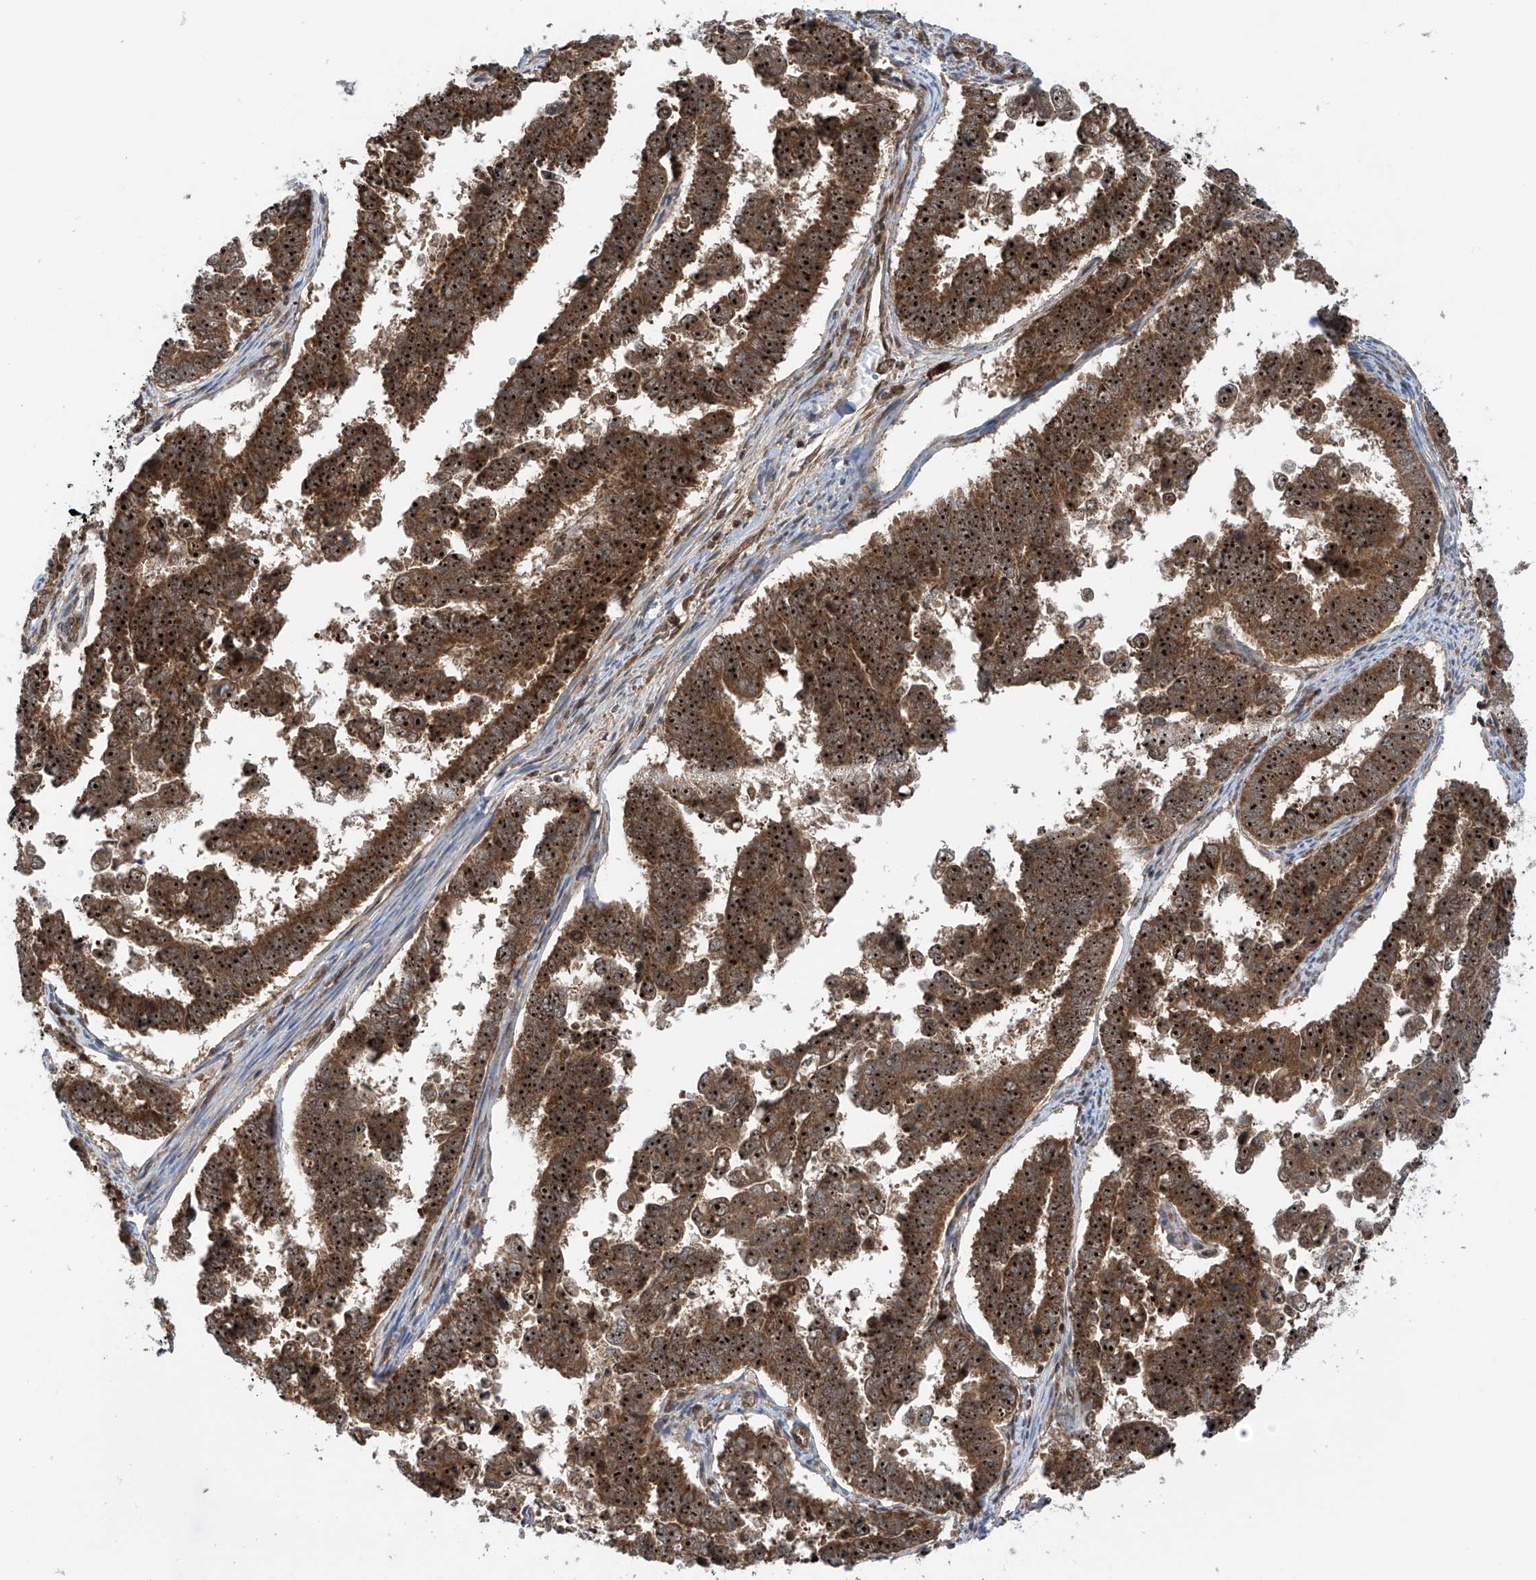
{"staining": {"intensity": "strong", "quantity": ">75%", "location": "cytoplasmic/membranous,nuclear"}, "tissue": "endometrial cancer", "cell_type": "Tumor cells", "image_type": "cancer", "snomed": [{"axis": "morphology", "description": "Adenocarcinoma, NOS"}, {"axis": "topography", "description": "Endometrium"}], "caption": "Endometrial cancer tissue demonstrates strong cytoplasmic/membranous and nuclear expression in approximately >75% of tumor cells", "gene": "C1orf131", "patient": {"sex": "female", "age": 75}}